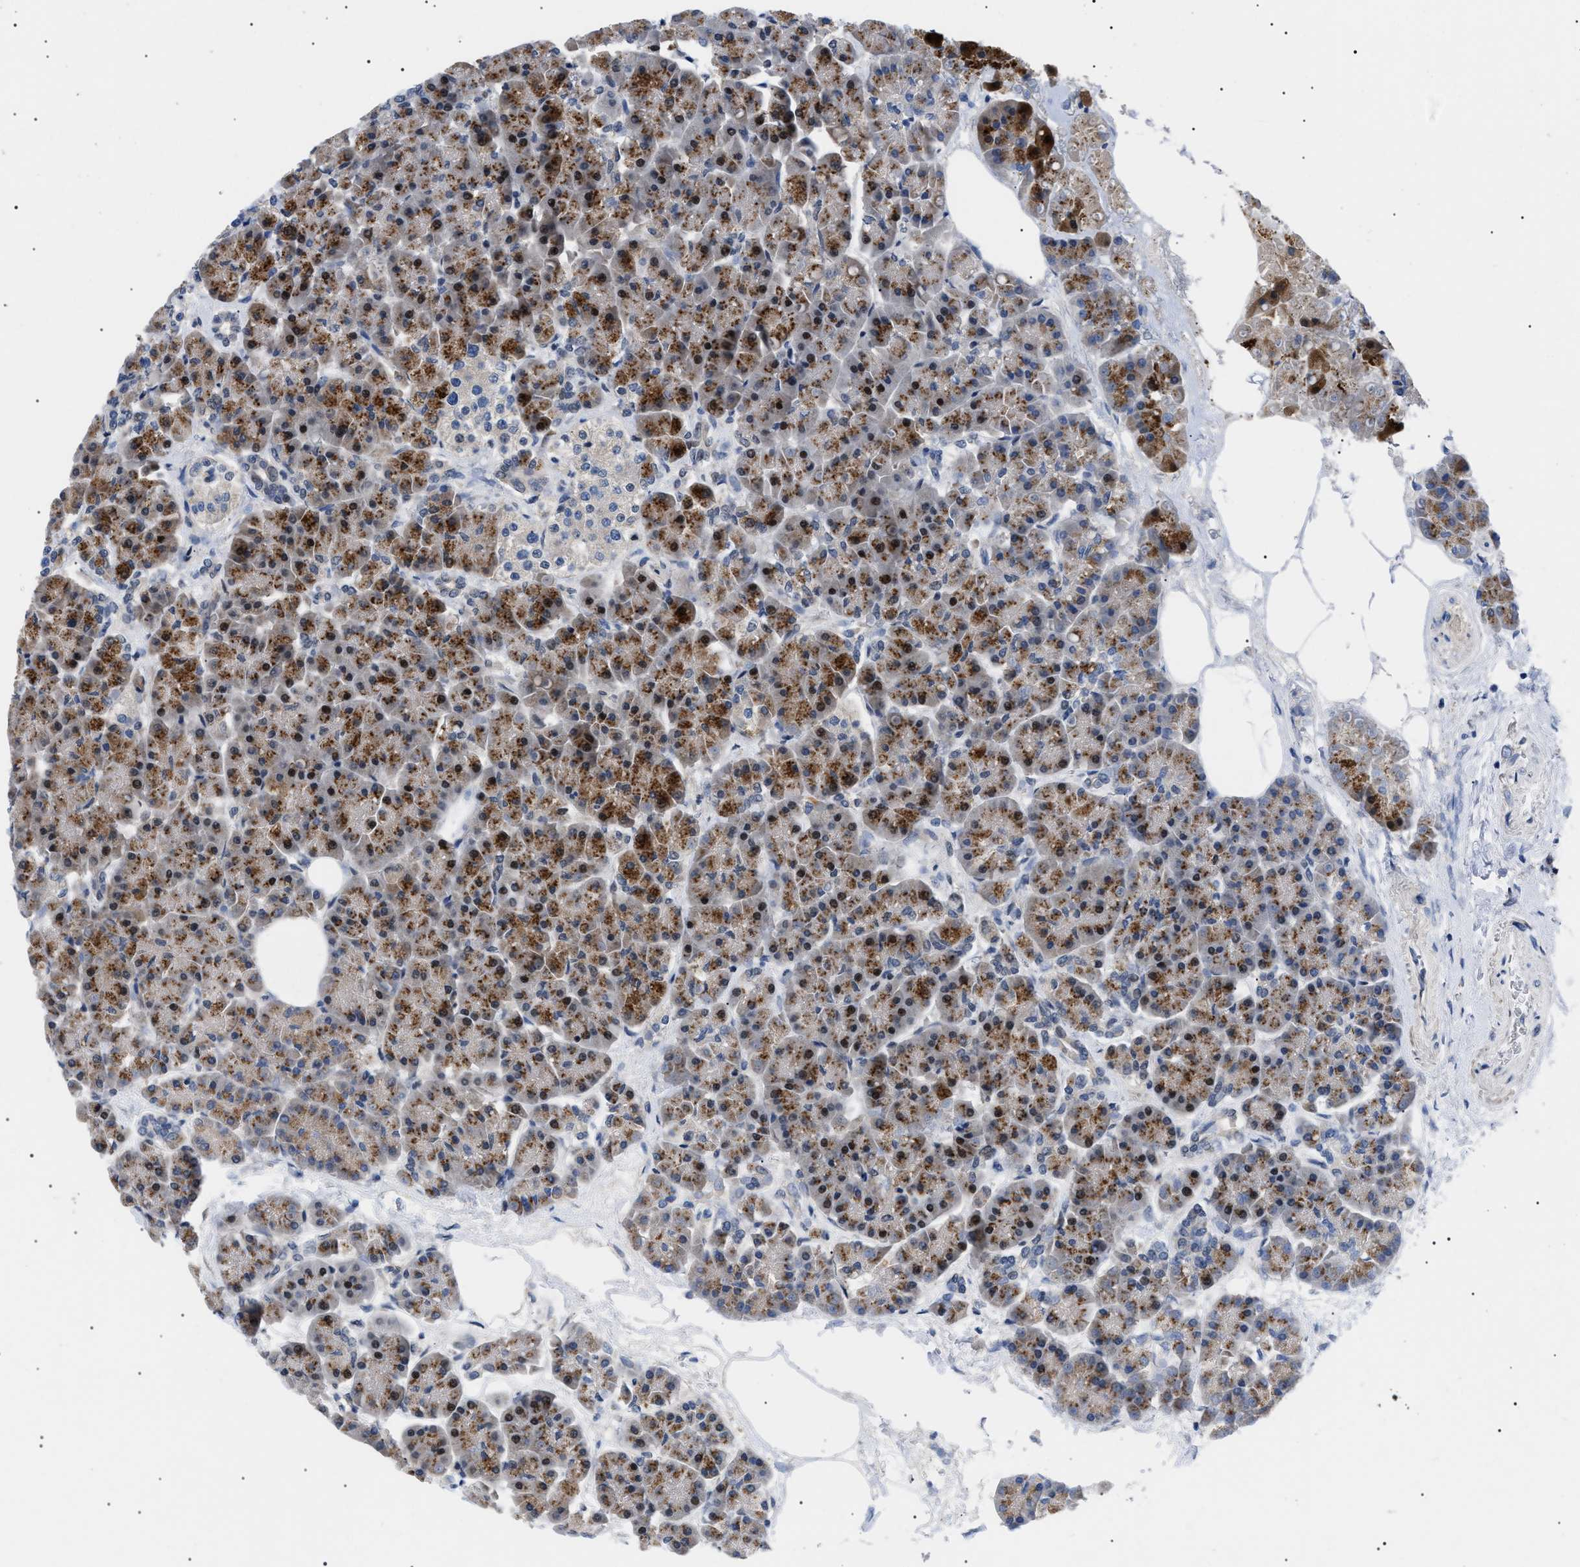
{"staining": {"intensity": "moderate", "quantity": ">75%", "location": "cytoplasmic/membranous,nuclear"}, "tissue": "pancreas", "cell_type": "Exocrine glandular cells", "image_type": "normal", "snomed": [{"axis": "morphology", "description": "Normal tissue, NOS"}, {"axis": "topography", "description": "Pancreas"}], "caption": "Moderate cytoplasmic/membranous,nuclear positivity for a protein is seen in approximately >75% of exocrine glandular cells of benign pancreas using IHC.", "gene": "GARRE1", "patient": {"sex": "female", "age": 70}}